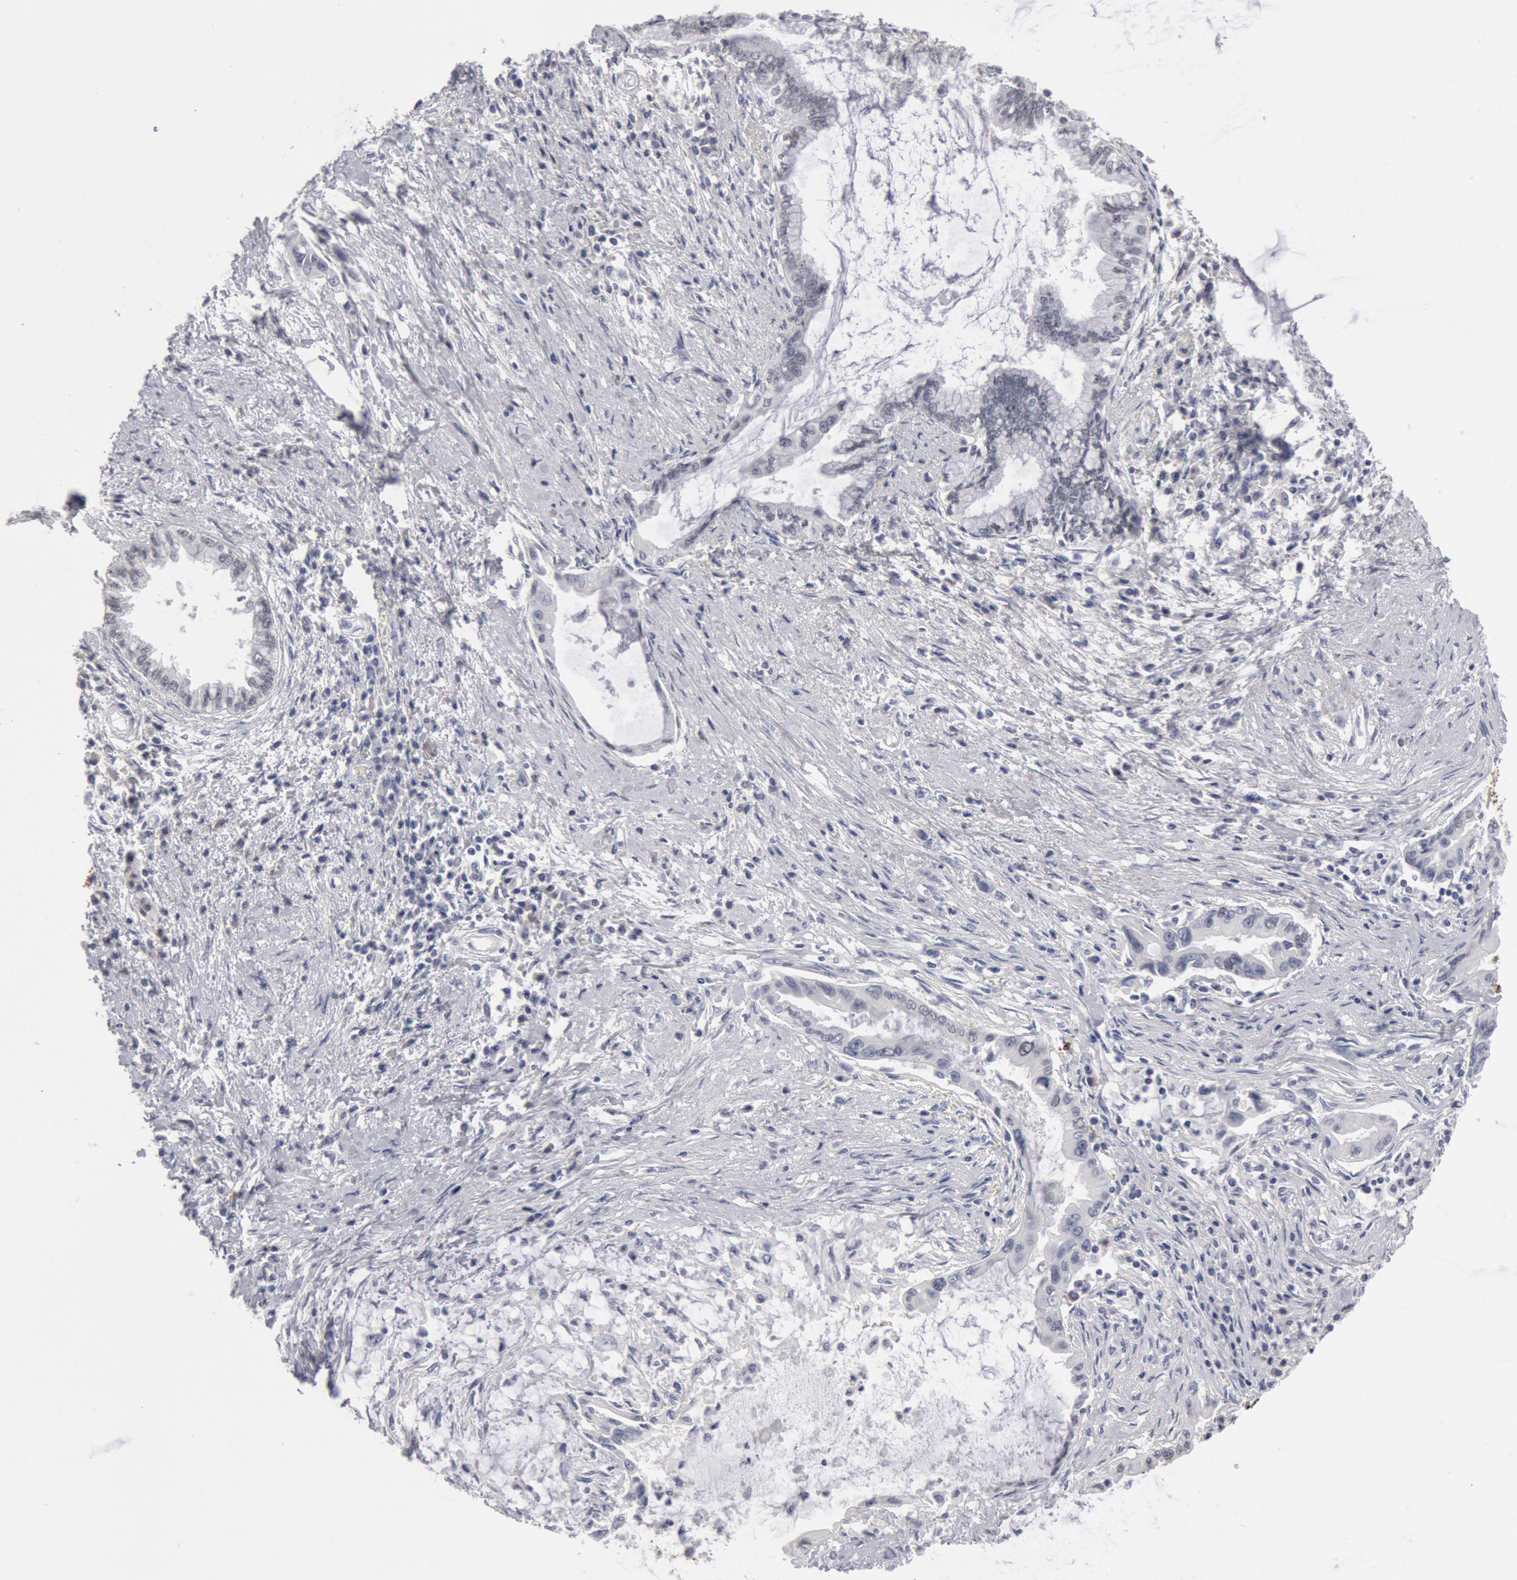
{"staining": {"intensity": "negative", "quantity": "none", "location": "none"}, "tissue": "pancreatic cancer", "cell_type": "Tumor cells", "image_type": "cancer", "snomed": [{"axis": "morphology", "description": "Adenocarcinoma, NOS"}, {"axis": "topography", "description": "Pancreas"}], "caption": "Tumor cells show no significant staining in pancreatic cancer (adenocarcinoma). The staining was performed using DAB (3,3'-diaminobenzidine) to visualize the protein expression in brown, while the nuclei were stained in blue with hematoxylin (Magnification: 20x).", "gene": "FOXA2", "patient": {"sex": "female", "age": 64}}